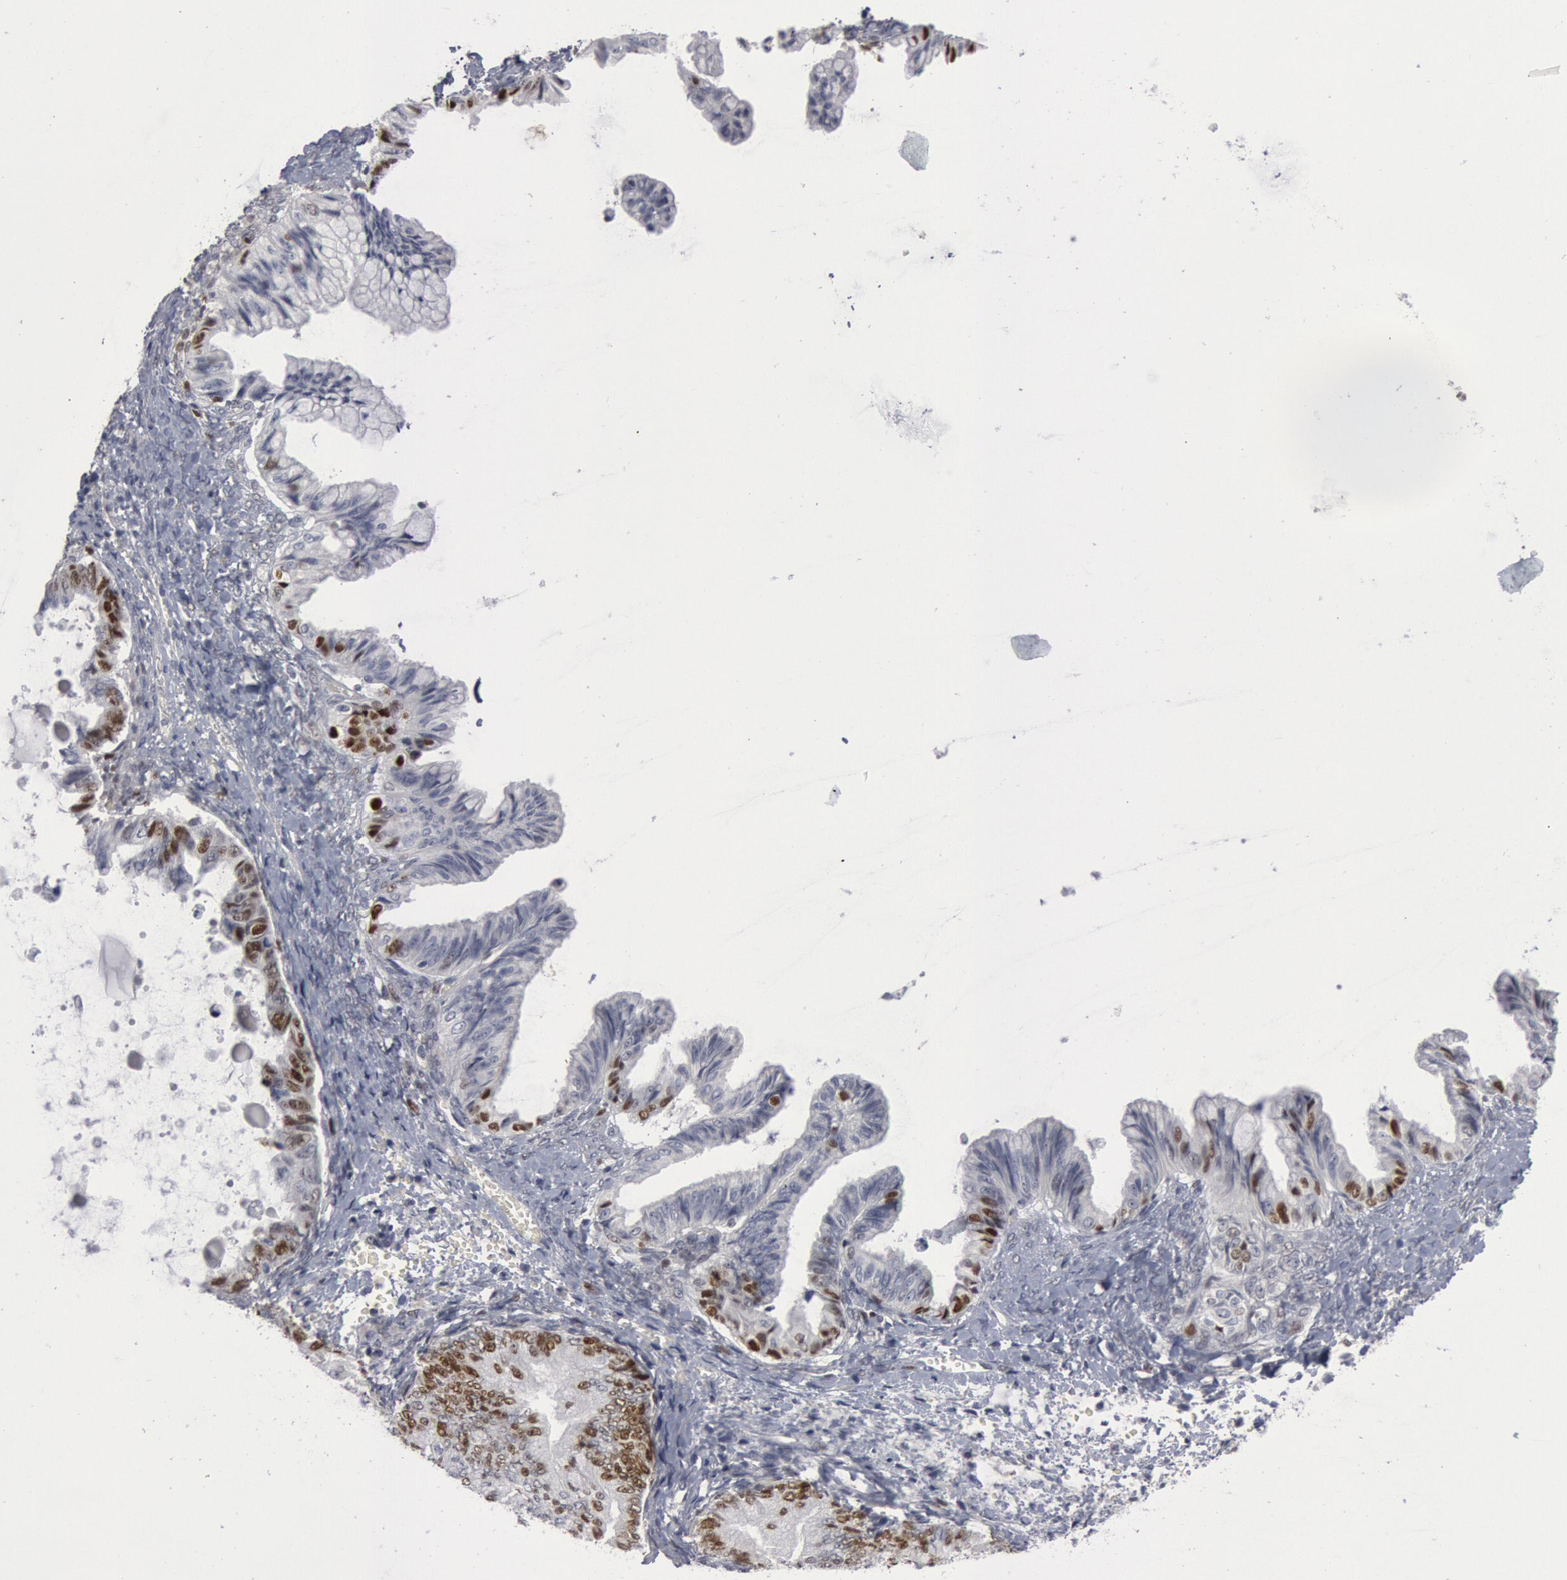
{"staining": {"intensity": "moderate", "quantity": "25%-75%", "location": "nuclear"}, "tissue": "ovarian cancer", "cell_type": "Tumor cells", "image_type": "cancer", "snomed": [{"axis": "morphology", "description": "Cystadenocarcinoma, mucinous, NOS"}, {"axis": "topography", "description": "Ovary"}], "caption": "Ovarian cancer stained with immunohistochemistry shows moderate nuclear expression in approximately 25%-75% of tumor cells.", "gene": "WDHD1", "patient": {"sex": "female", "age": 36}}